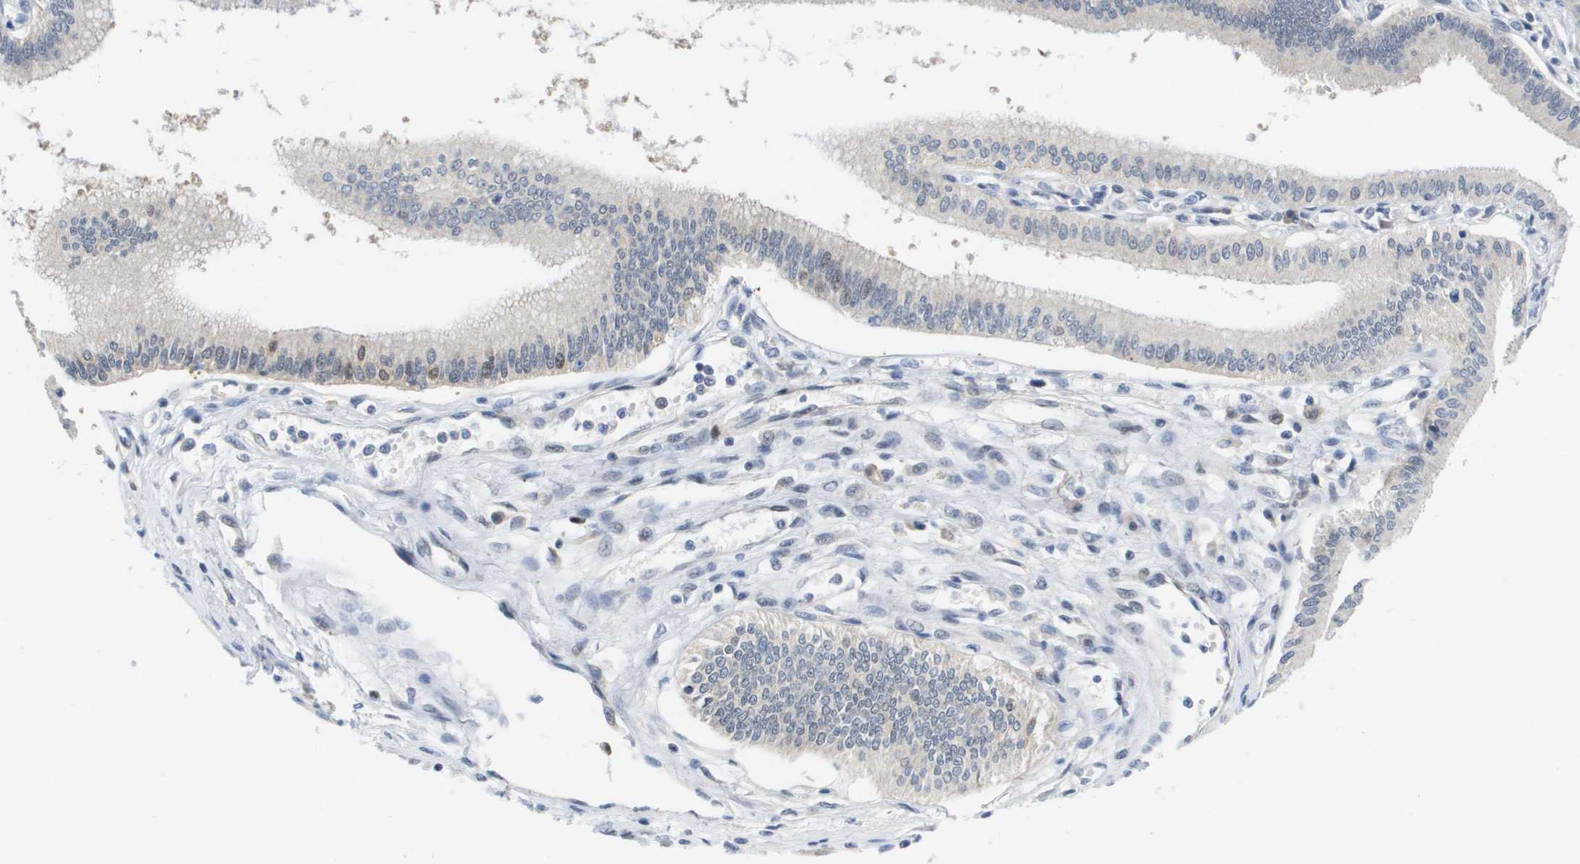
{"staining": {"intensity": "moderate", "quantity": "<25%", "location": "nuclear"}, "tissue": "pancreatic cancer", "cell_type": "Tumor cells", "image_type": "cancer", "snomed": [{"axis": "morphology", "description": "Adenocarcinoma, NOS"}, {"axis": "topography", "description": "Pancreas"}], "caption": "The image shows immunohistochemical staining of pancreatic cancer. There is moderate nuclear positivity is present in about <25% of tumor cells.", "gene": "FKBP4", "patient": {"sex": "male", "age": 56}}